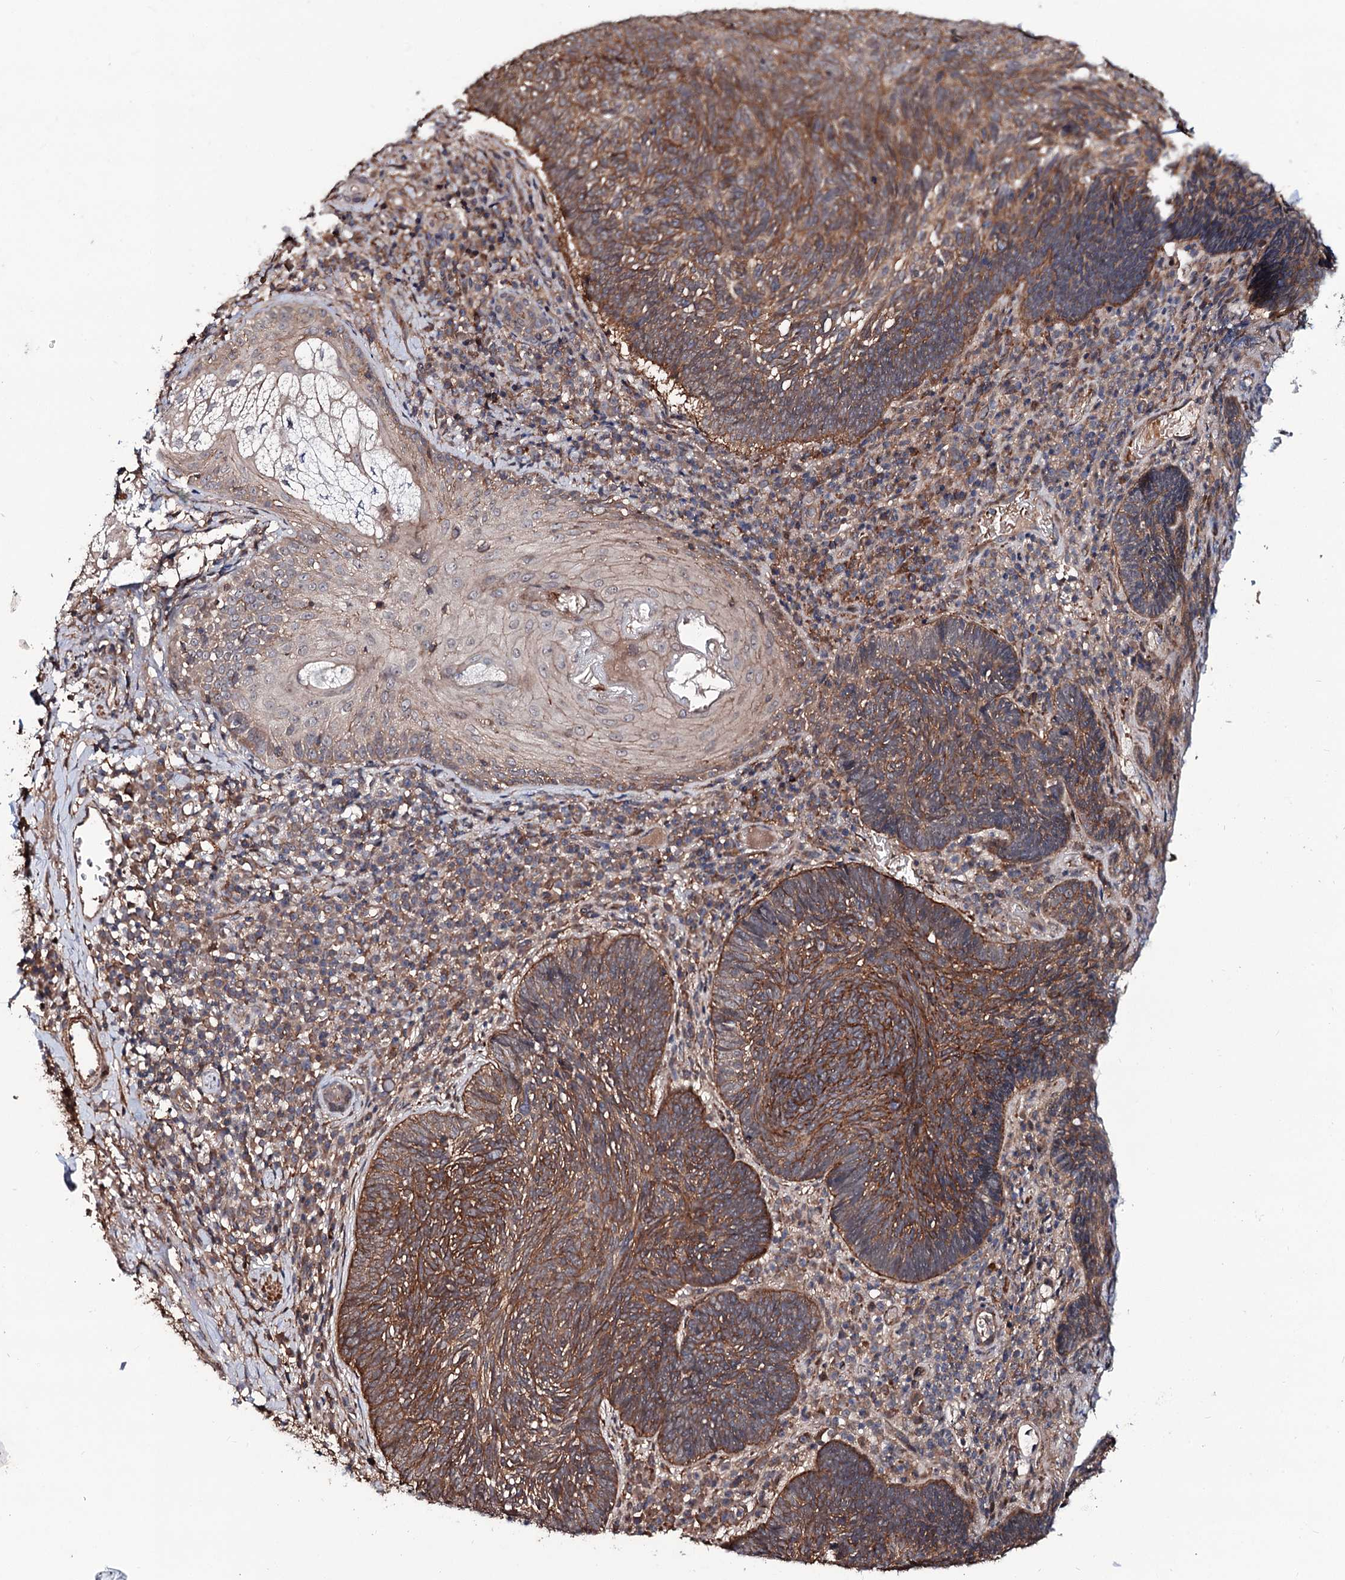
{"staining": {"intensity": "moderate", "quantity": ">75%", "location": "cytoplasmic/membranous"}, "tissue": "skin cancer", "cell_type": "Tumor cells", "image_type": "cancer", "snomed": [{"axis": "morphology", "description": "Basal cell carcinoma"}, {"axis": "topography", "description": "Skin"}], "caption": "DAB (3,3'-diaminobenzidine) immunohistochemical staining of basal cell carcinoma (skin) displays moderate cytoplasmic/membranous protein positivity in about >75% of tumor cells. The staining is performed using DAB brown chromogen to label protein expression. The nuclei are counter-stained blue using hematoxylin.", "gene": "GRIP1", "patient": {"sex": "male", "age": 88}}